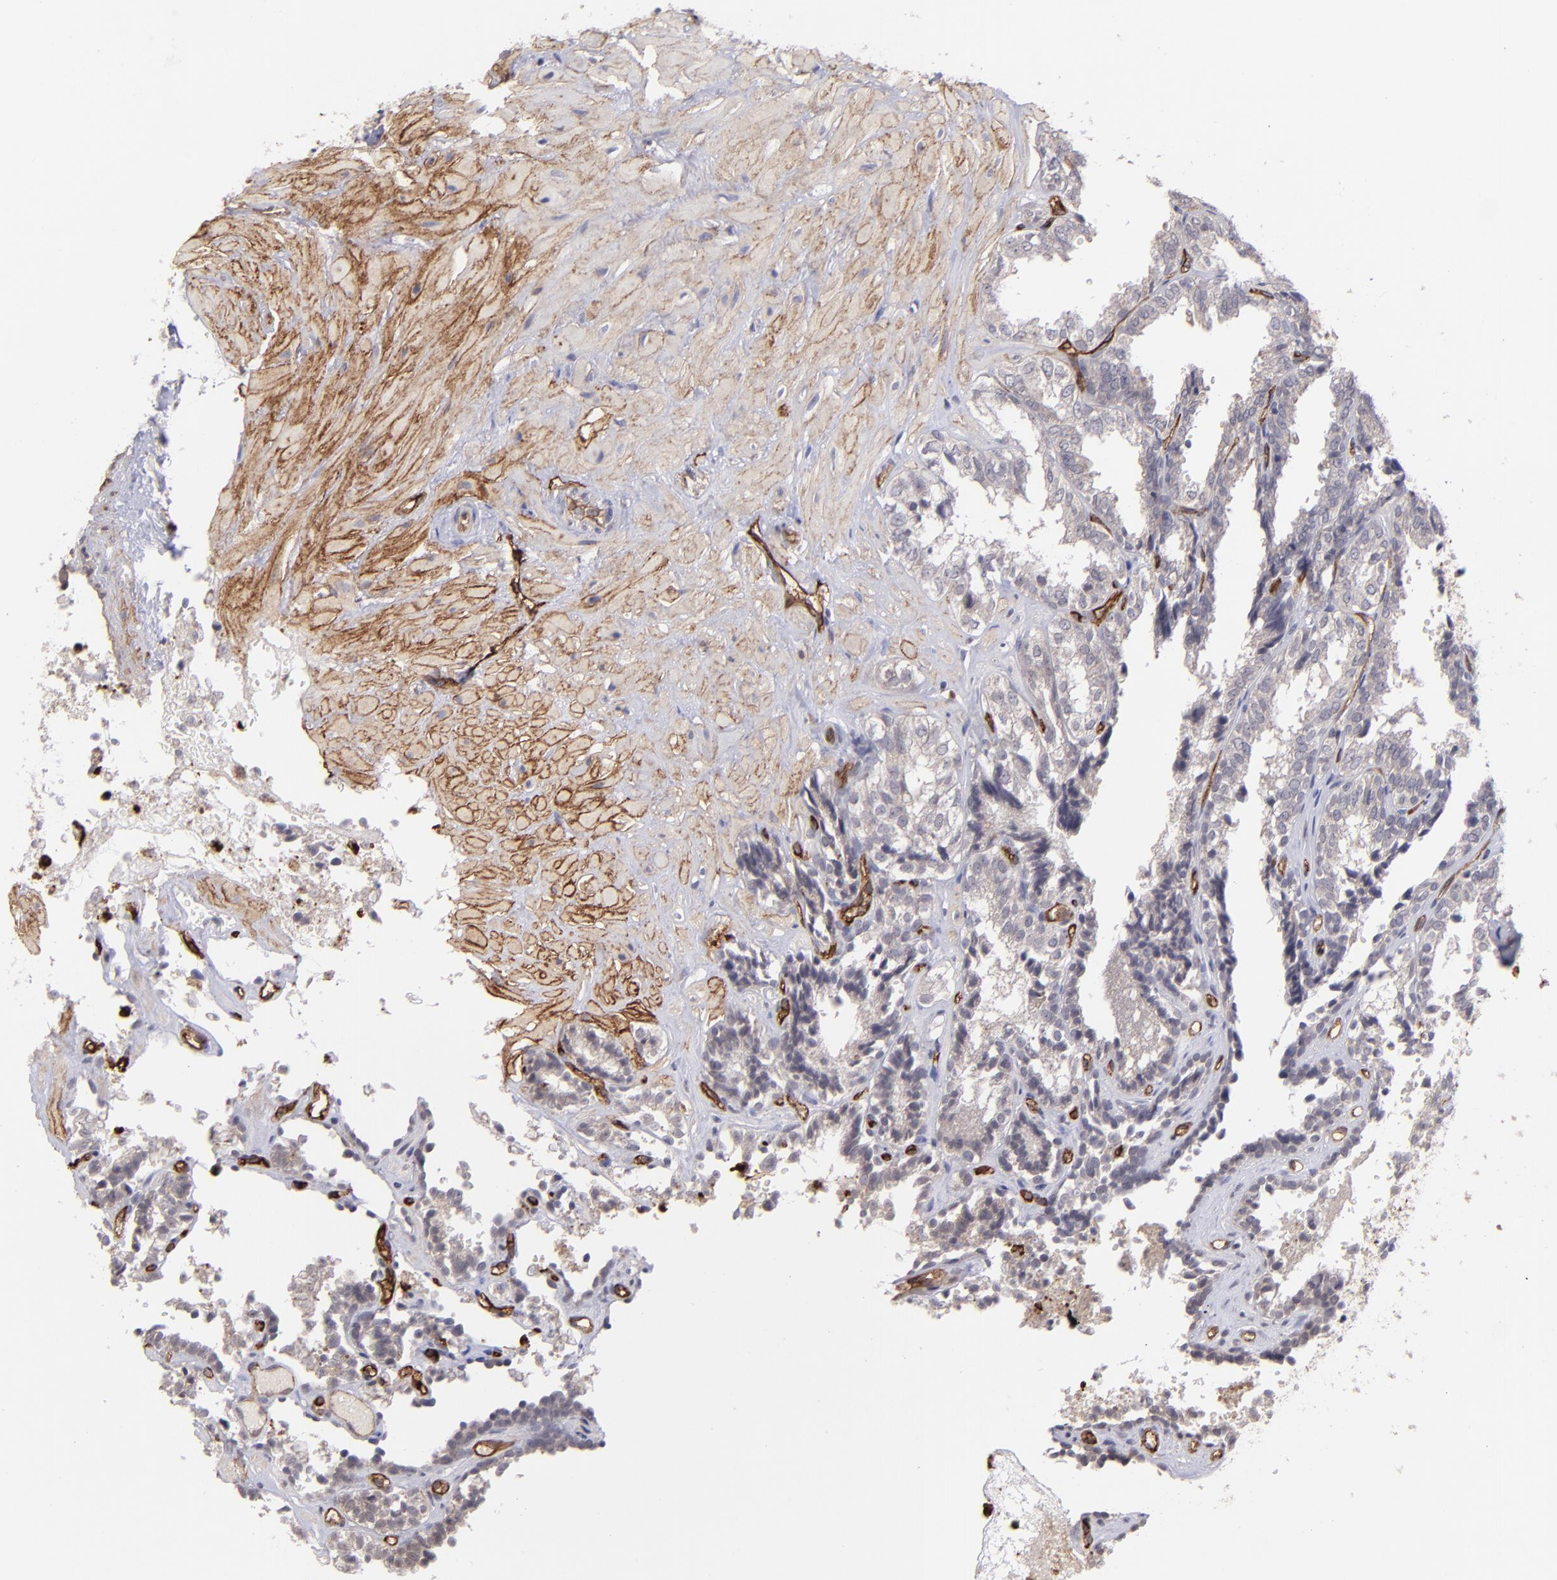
{"staining": {"intensity": "negative", "quantity": "none", "location": "none"}, "tissue": "seminal vesicle", "cell_type": "Glandular cells", "image_type": "normal", "snomed": [{"axis": "morphology", "description": "Normal tissue, NOS"}, {"axis": "topography", "description": "Seminal veicle"}], "caption": "Unremarkable seminal vesicle was stained to show a protein in brown. There is no significant staining in glandular cells.", "gene": "DYSF", "patient": {"sex": "male", "age": 26}}